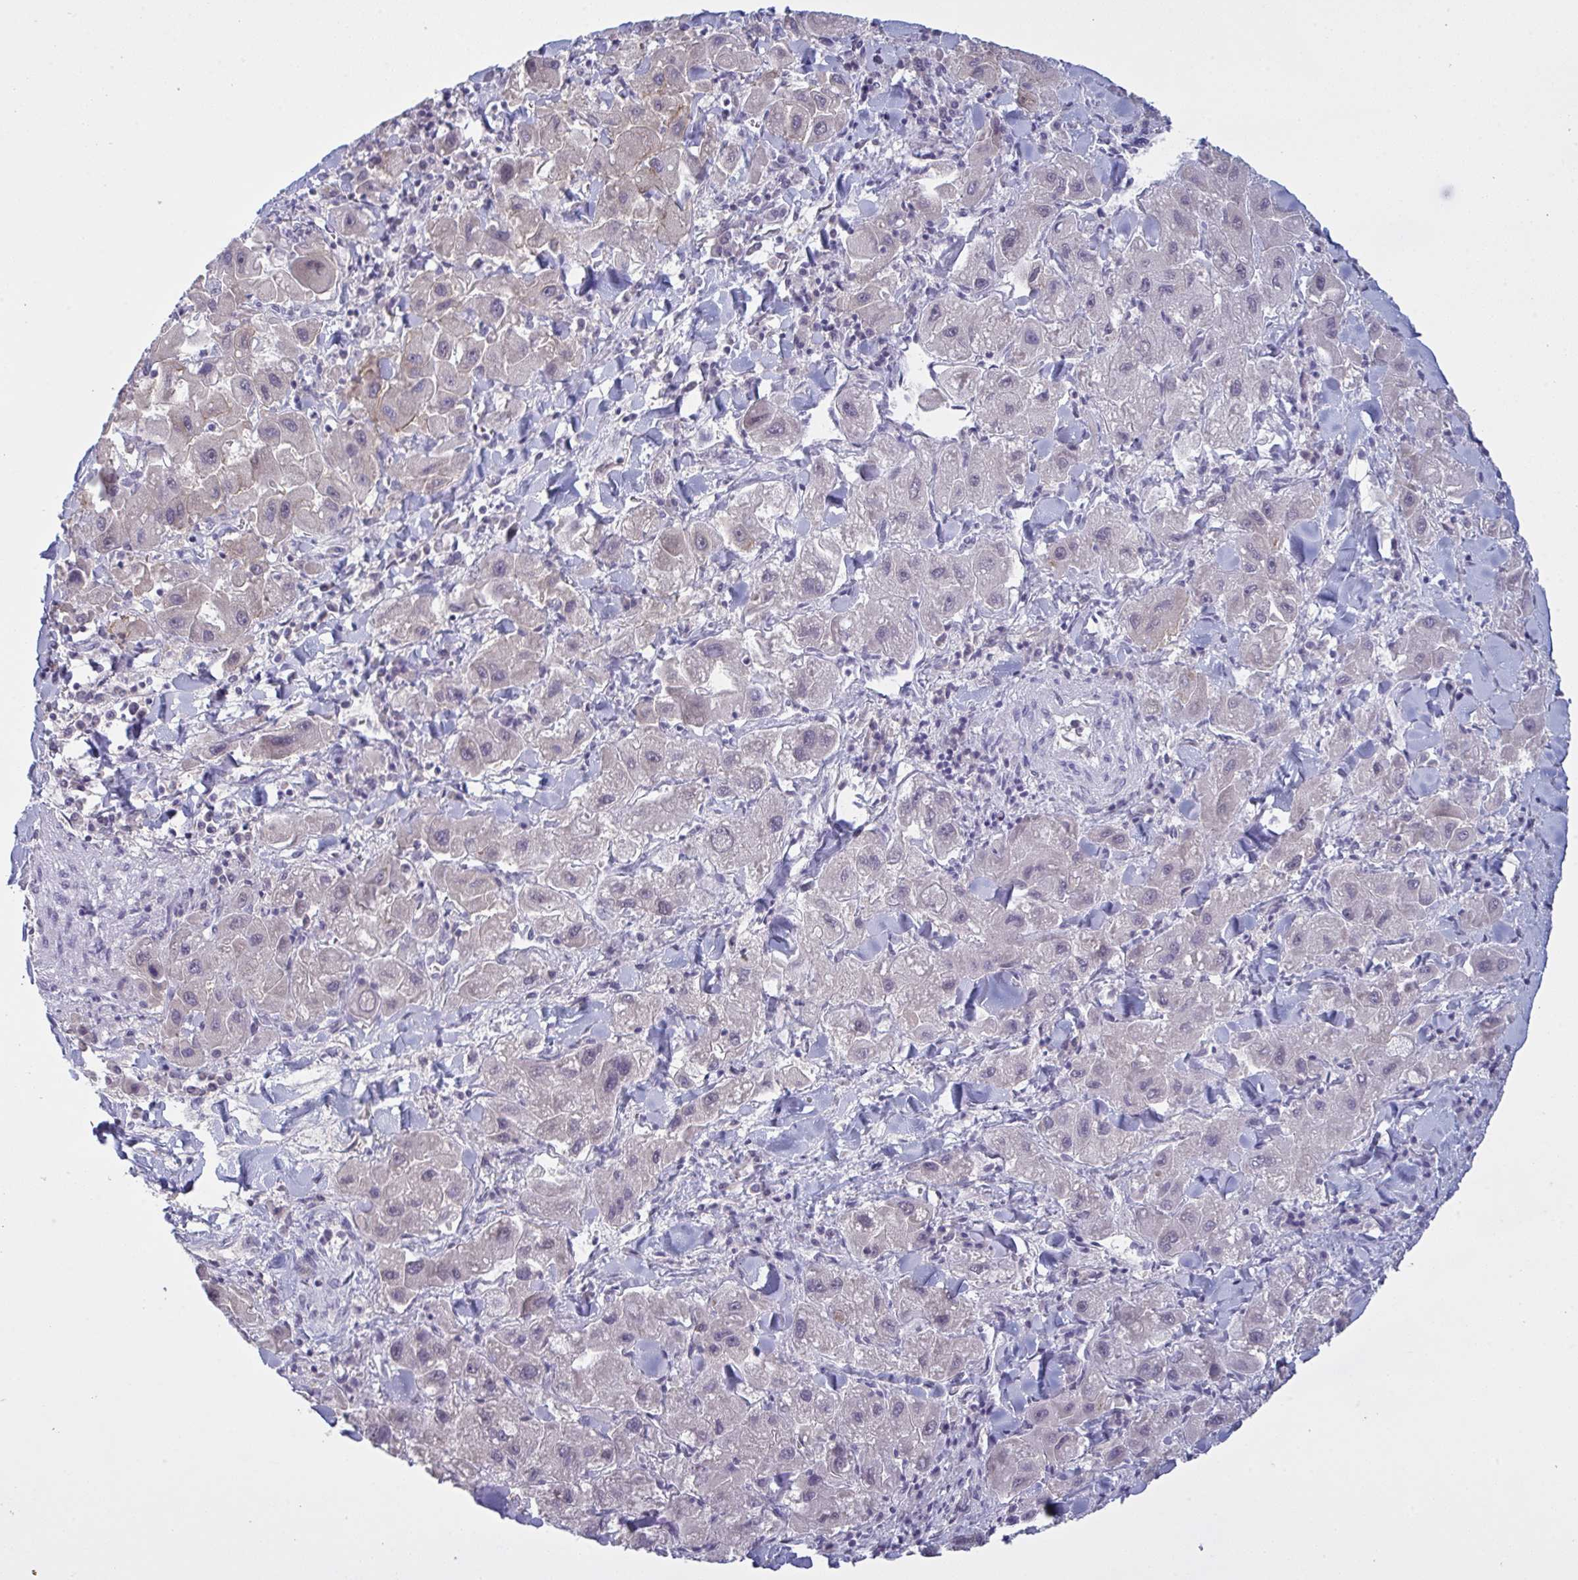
{"staining": {"intensity": "negative", "quantity": "none", "location": "none"}, "tissue": "liver cancer", "cell_type": "Tumor cells", "image_type": "cancer", "snomed": [{"axis": "morphology", "description": "Carcinoma, Hepatocellular, NOS"}, {"axis": "topography", "description": "Liver"}], "caption": "Tumor cells are negative for protein expression in human liver hepatocellular carcinoma.", "gene": "ZNF784", "patient": {"sex": "male", "age": 24}}